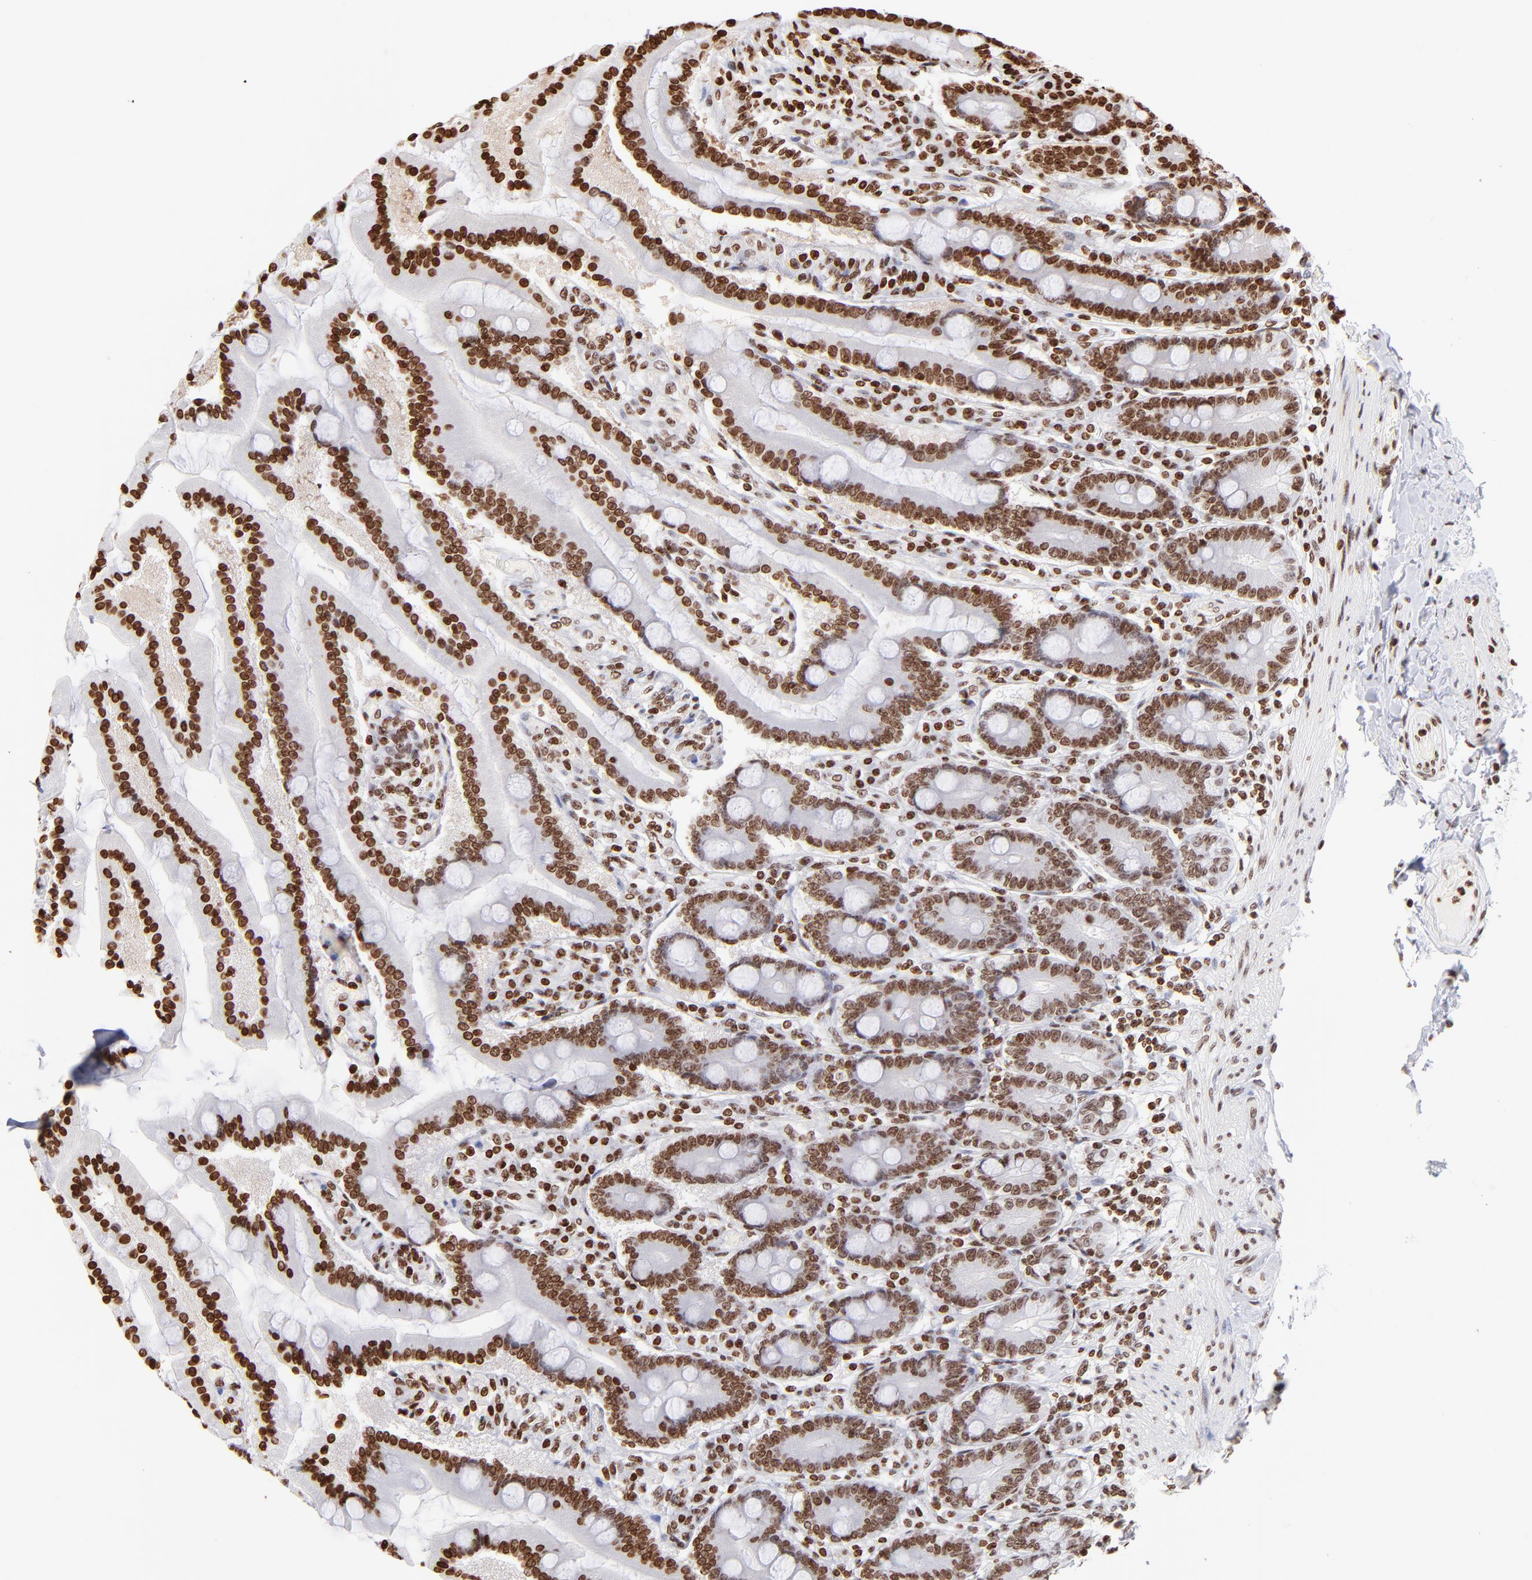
{"staining": {"intensity": "strong", "quantity": ">75%", "location": "nuclear"}, "tissue": "duodenum", "cell_type": "Glandular cells", "image_type": "normal", "snomed": [{"axis": "morphology", "description": "Normal tissue, NOS"}, {"axis": "topography", "description": "Duodenum"}], "caption": "Immunohistochemical staining of benign human duodenum reveals high levels of strong nuclear expression in about >75% of glandular cells. (DAB IHC with brightfield microscopy, high magnification).", "gene": "RTL4", "patient": {"sex": "female", "age": 64}}